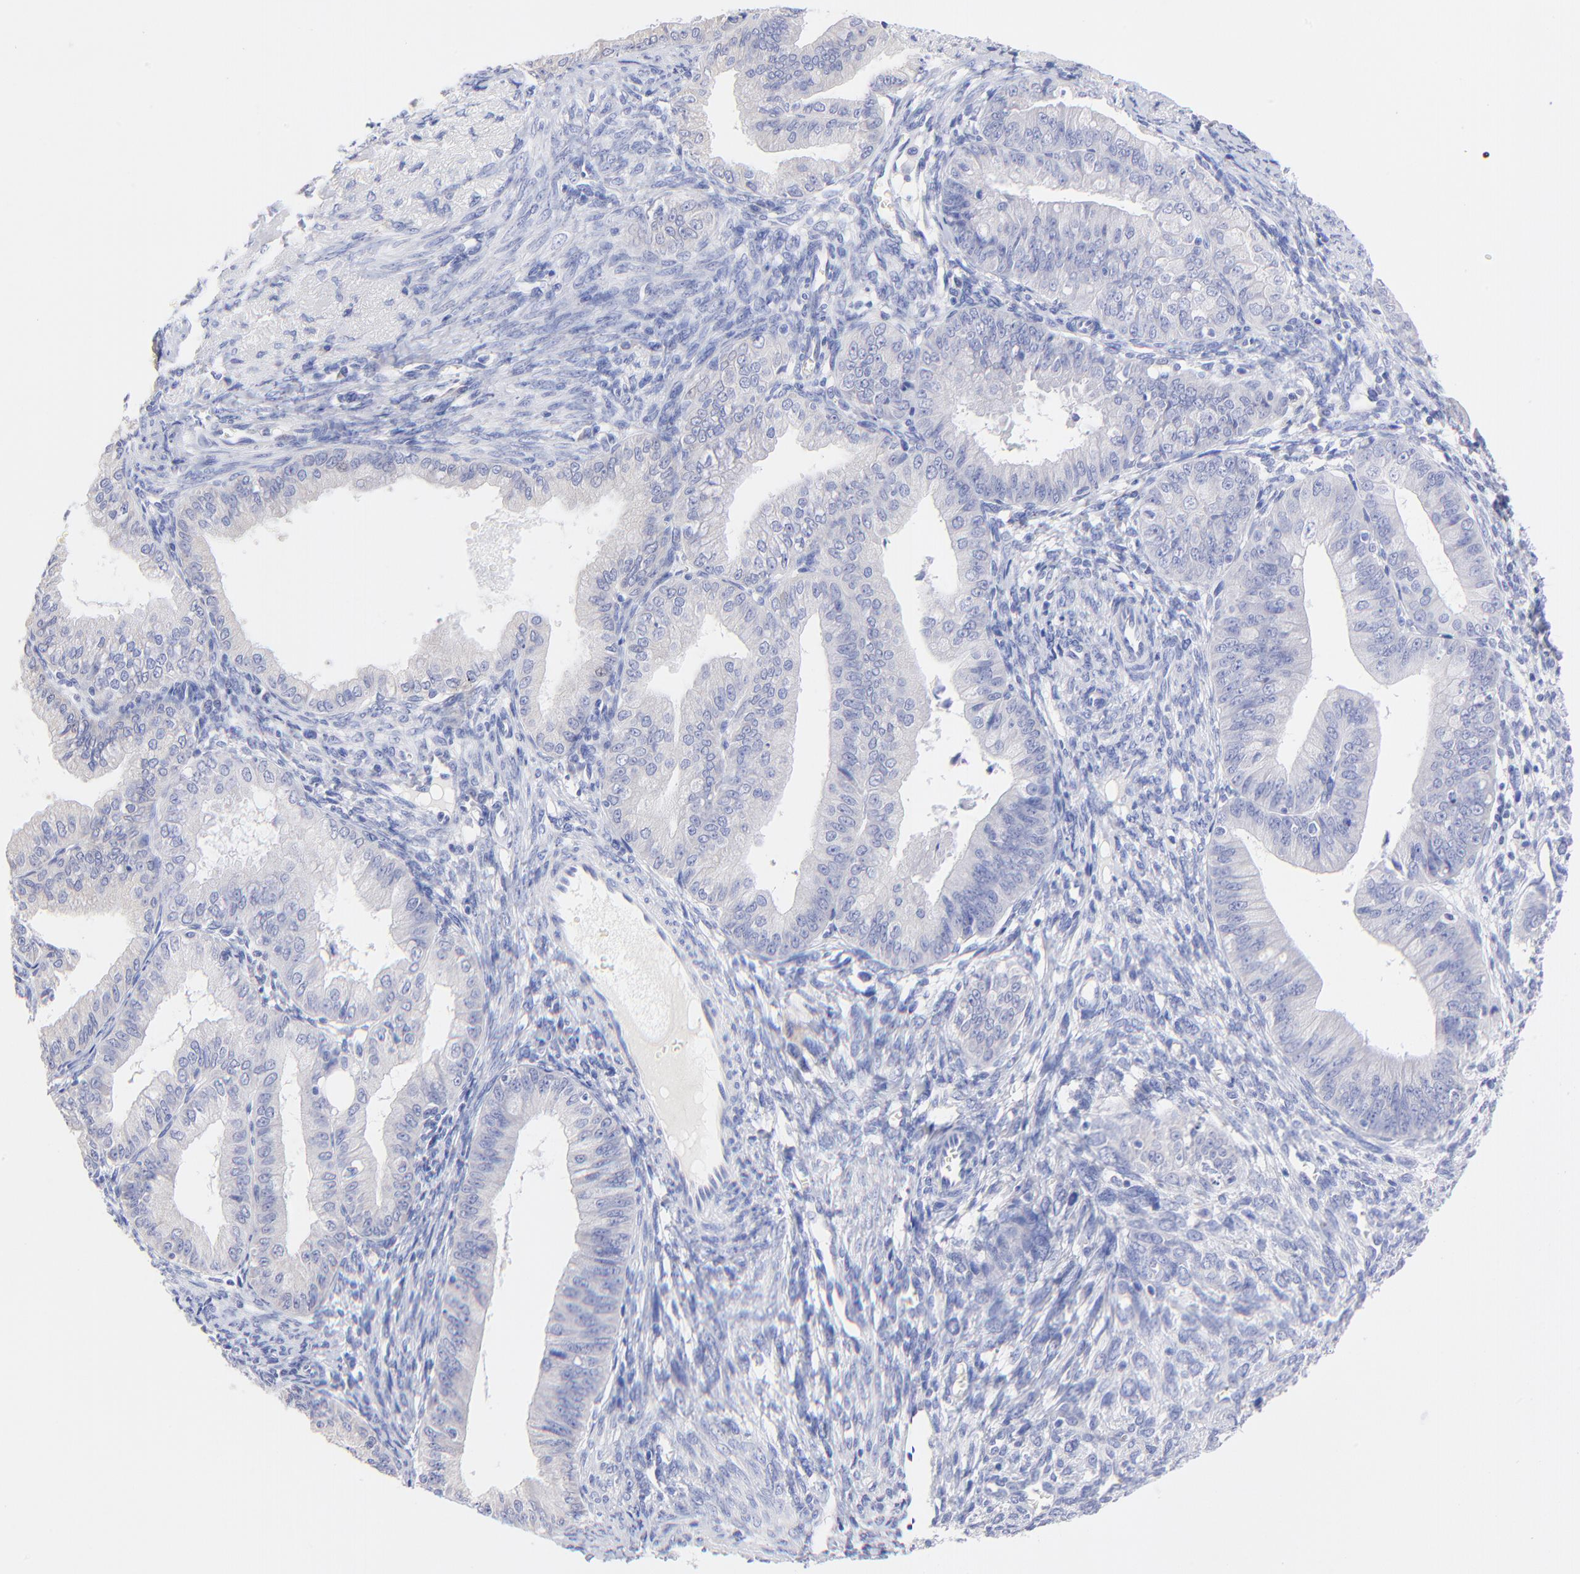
{"staining": {"intensity": "negative", "quantity": "none", "location": "none"}, "tissue": "endometrial cancer", "cell_type": "Tumor cells", "image_type": "cancer", "snomed": [{"axis": "morphology", "description": "Adenocarcinoma, NOS"}, {"axis": "topography", "description": "Endometrium"}], "caption": "Human endometrial cancer (adenocarcinoma) stained for a protein using immunohistochemistry demonstrates no positivity in tumor cells.", "gene": "RAB3A", "patient": {"sex": "female", "age": 76}}